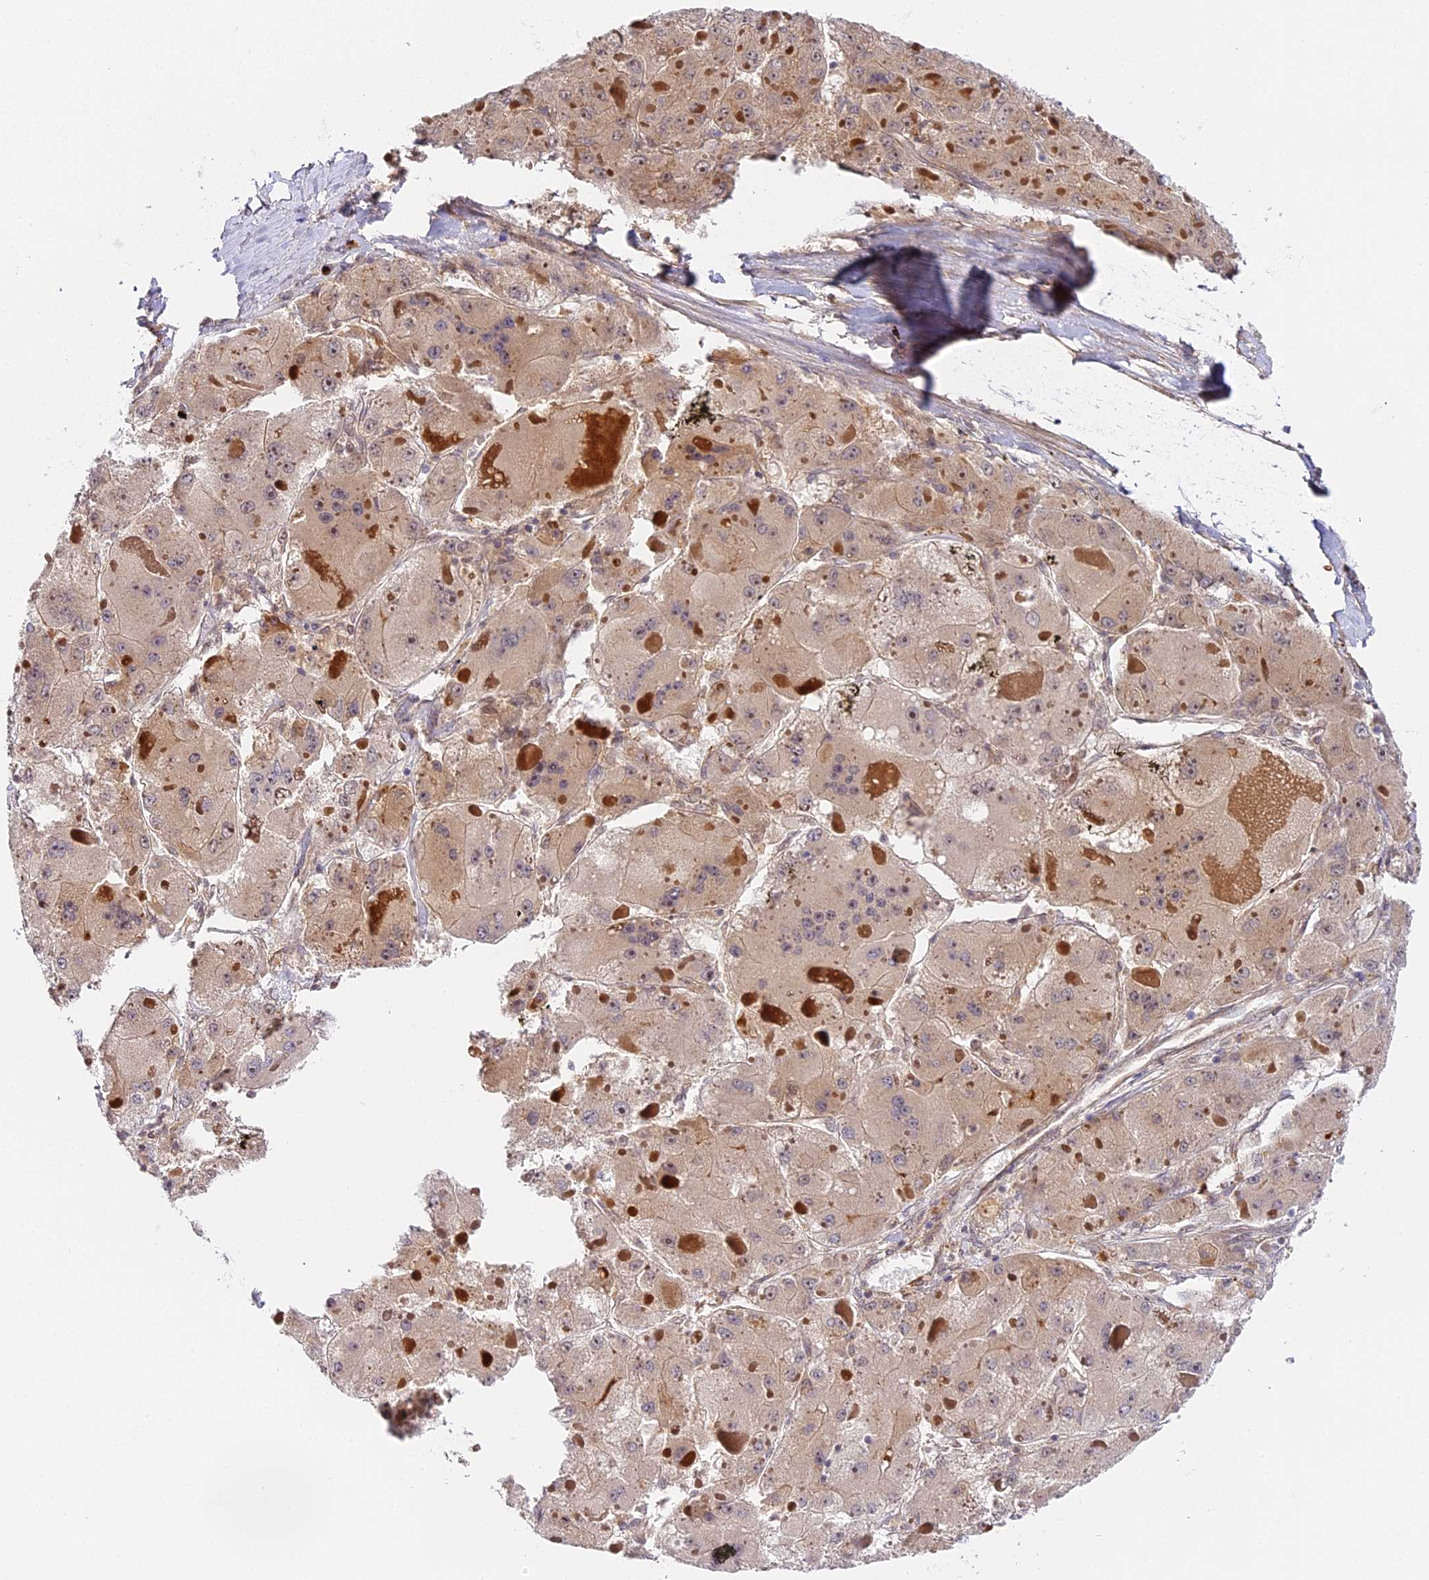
{"staining": {"intensity": "weak", "quantity": ">75%", "location": "cytoplasmic/membranous,nuclear"}, "tissue": "liver cancer", "cell_type": "Tumor cells", "image_type": "cancer", "snomed": [{"axis": "morphology", "description": "Carcinoma, Hepatocellular, NOS"}, {"axis": "topography", "description": "Liver"}], "caption": "Weak cytoplasmic/membranous and nuclear positivity for a protein is identified in approximately >75% of tumor cells of liver cancer using immunohistochemistry (IHC).", "gene": "IMPACT", "patient": {"sex": "female", "age": 73}}